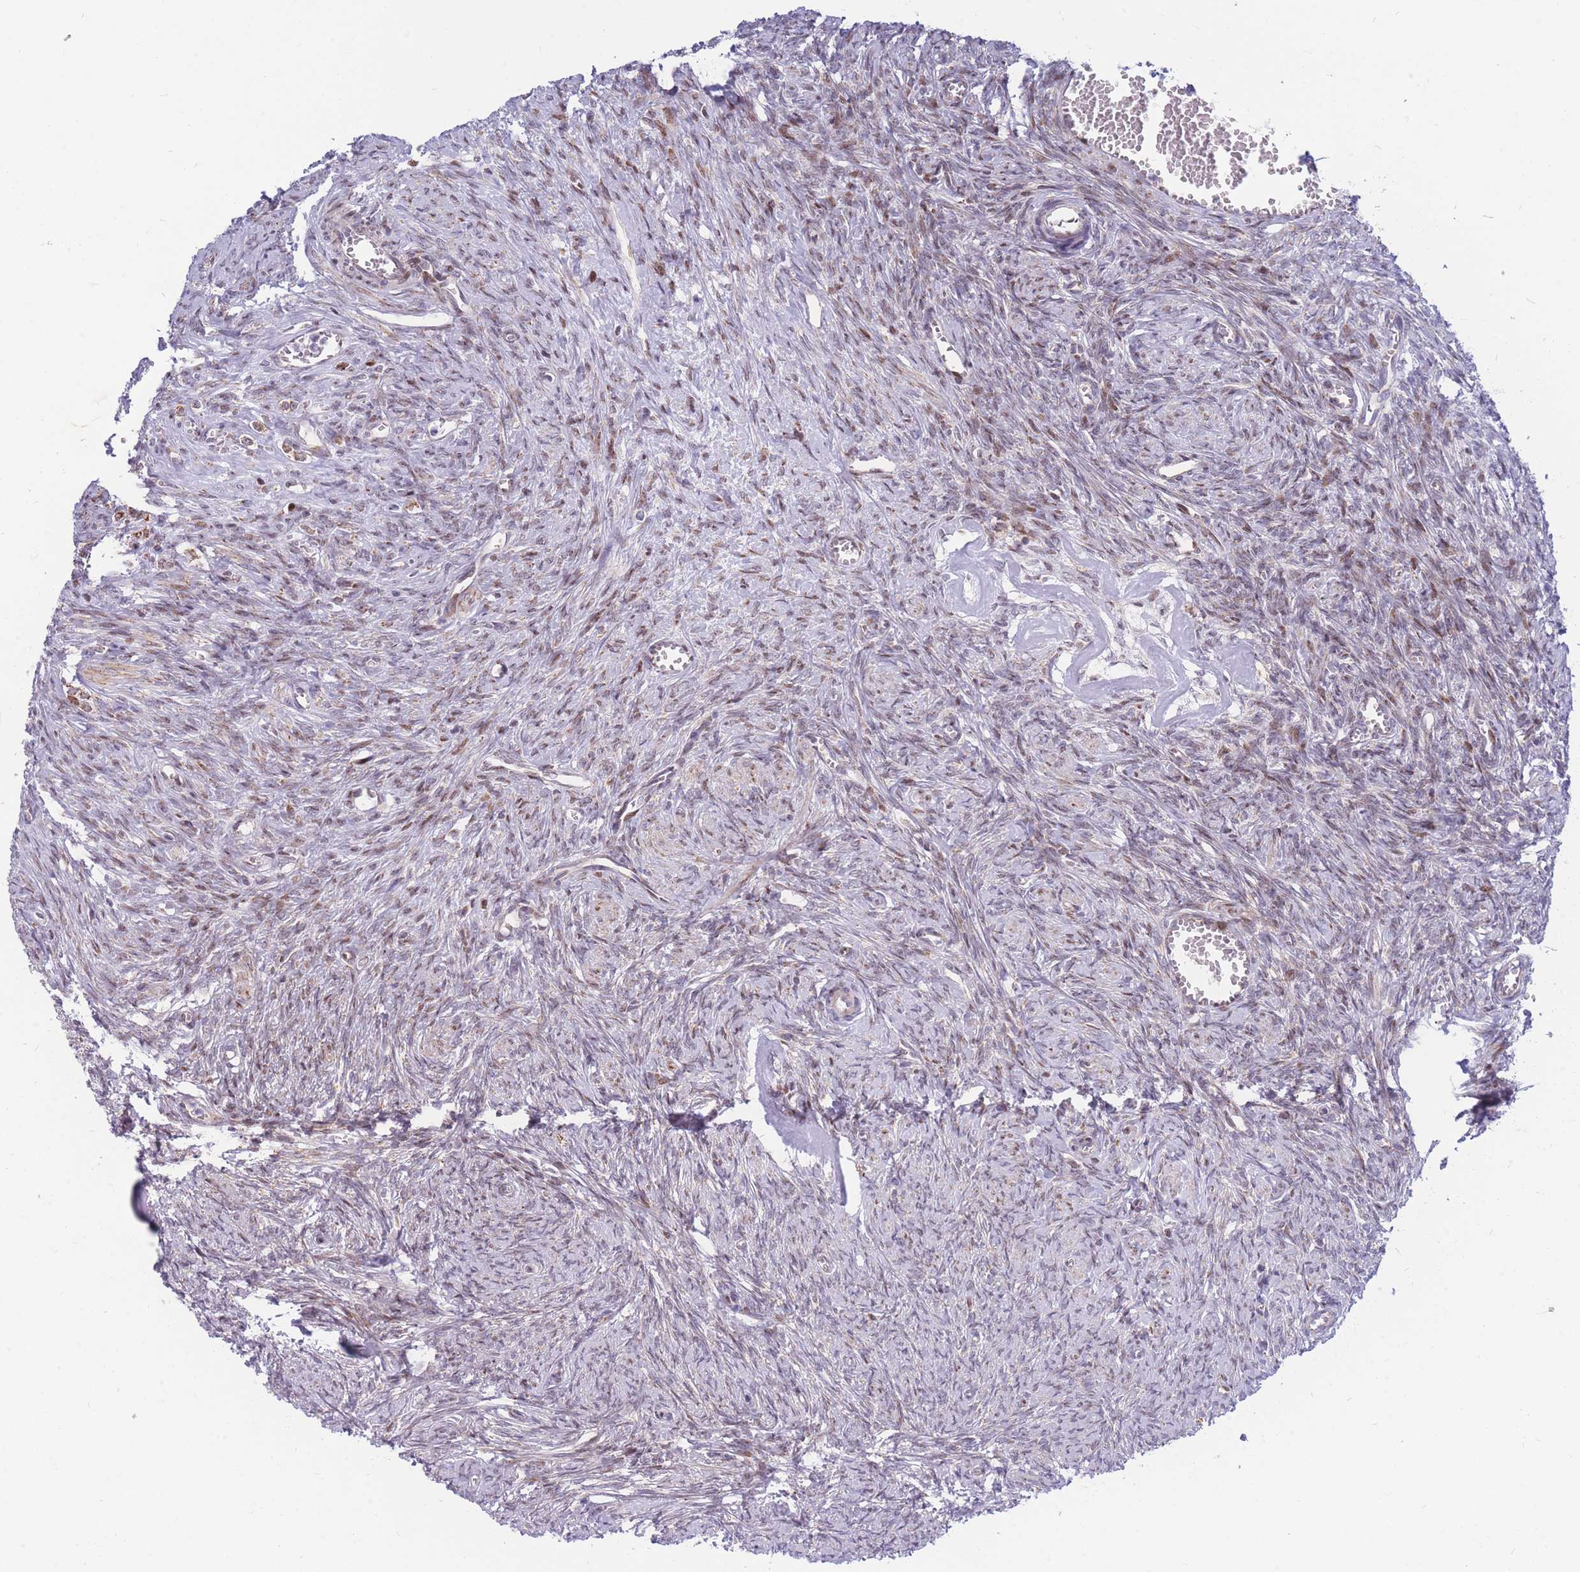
{"staining": {"intensity": "strong", "quantity": "<25%", "location": "cytoplasmic/membranous"}, "tissue": "ovary", "cell_type": "Ovarian stroma cells", "image_type": "normal", "snomed": [{"axis": "morphology", "description": "Normal tissue, NOS"}, {"axis": "topography", "description": "Ovary"}], "caption": "Ovary stained for a protein (brown) displays strong cytoplasmic/membranous positive staining in about <25% of ovarian stroma cells.", "gene": "HSPE1", "patient": {"sex": "female", "age": 44}}